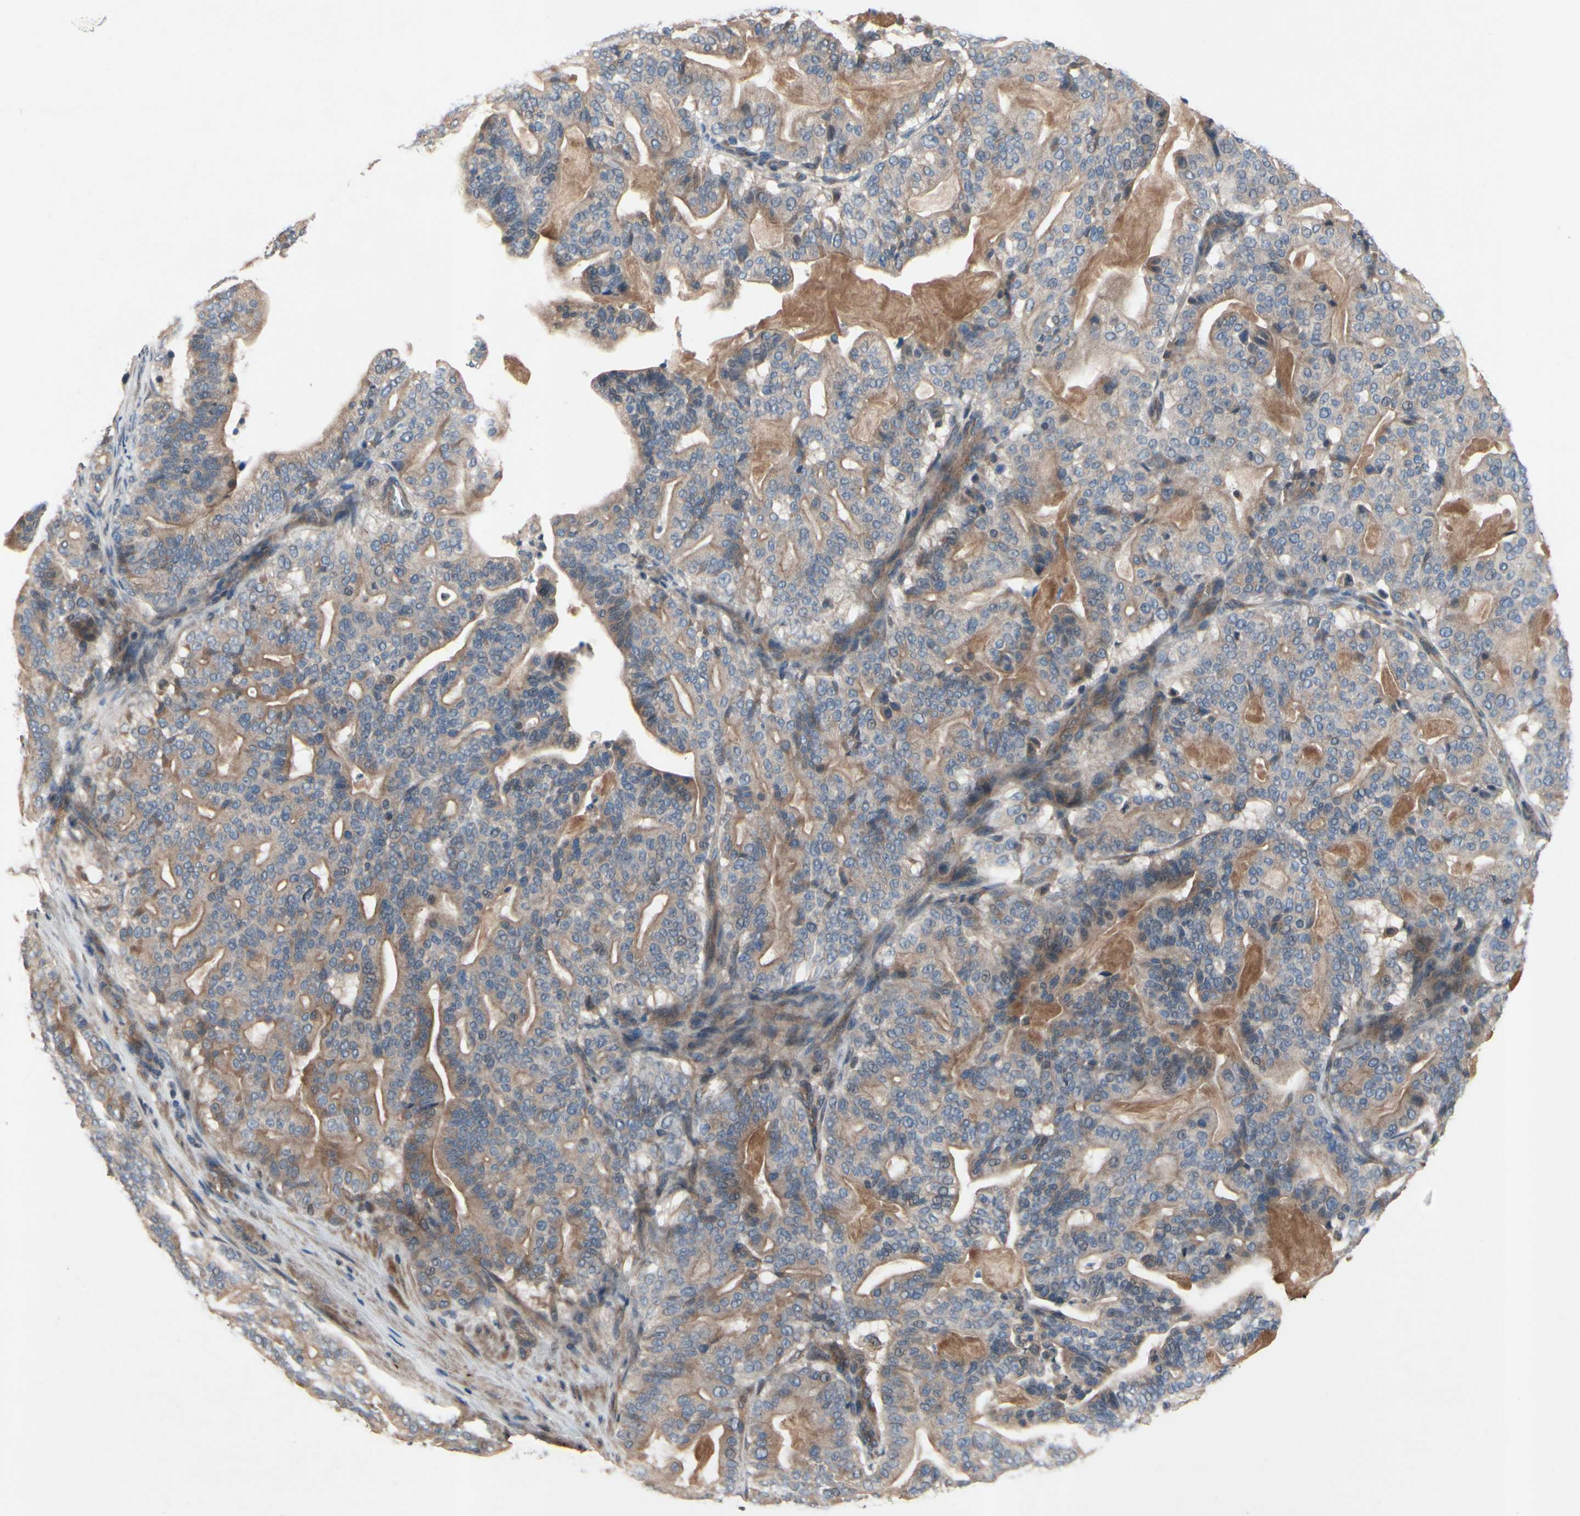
{"staining": {"intensity": "moderate", "quantity": "25%-75%", "location": "cytoplasmic/membranous"}, "tissue": "pancreatic cancer", "cell_type": "Tumor cells", "image_type": "cancer", "snomed": [{"axis": "morphology", "description": "Adenocarcinoma, NOS"}, {"axis": "topography", "description": "Pancreas"}], "caption": "Immunohistochemical staining of pancreatic cancer demonstrates medium levels of moderate cytoplasmic/membranous positivity in approximately 25%-75% of tumor cells.", "gene": "ICAM5", "patient": {"sex": "male", "age": 63}}